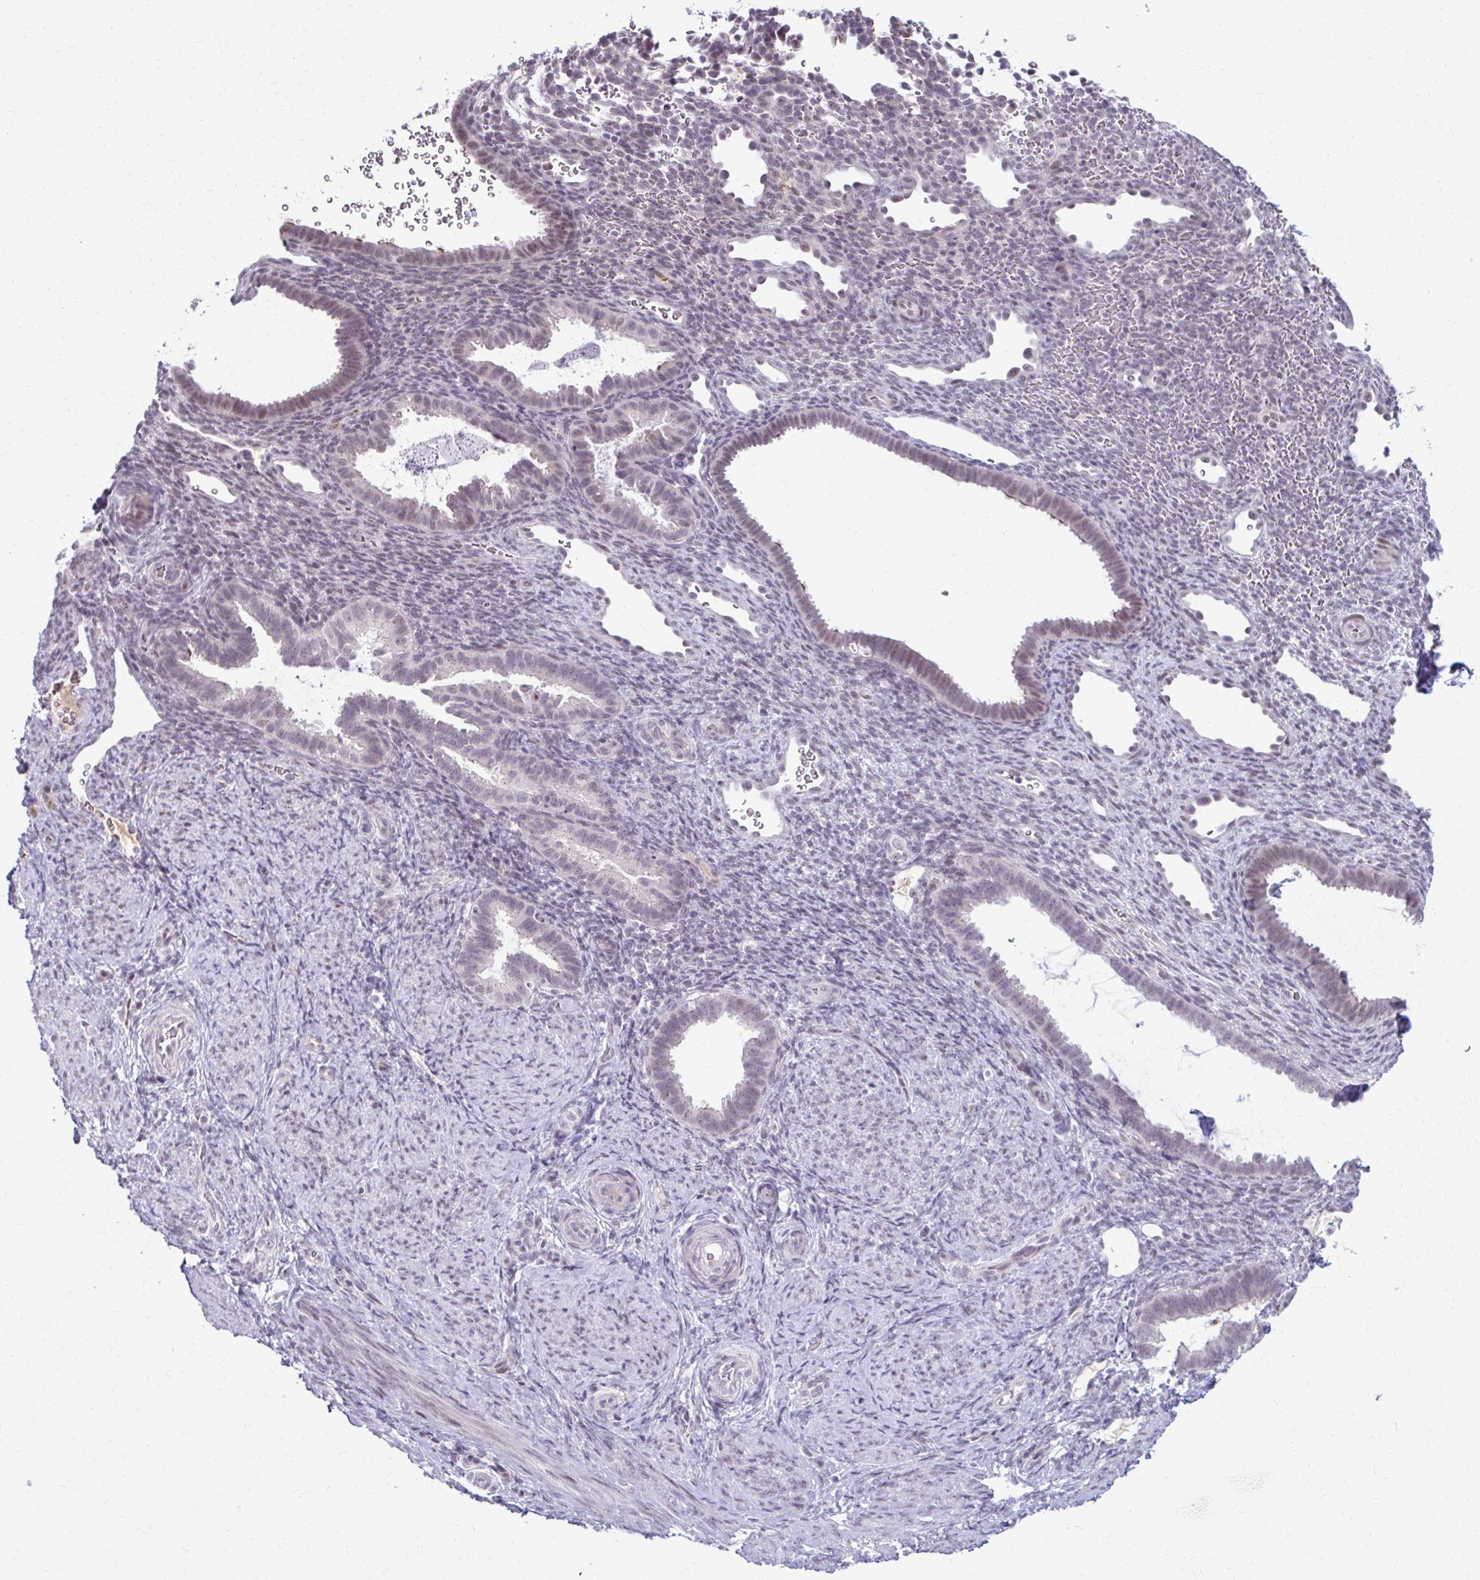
{"staining": {"intensity": "negative", "quantity": "none", "location": "none"}, "tissue": "endometrium", "cell_type": "Cells in endometrial stroma", "image_type": "normal", "snomed": [{"axis": "morphology", "description": "Normal tissue, NOS"}, {"axis": "topography", "description": "Endometrium"}], "caption": "The IHC micrograph has no significant positivity in cells in endometrial stroma of endometrium.", "gene": "MAF1", "patient": {"sex": "female", "age": 34}}